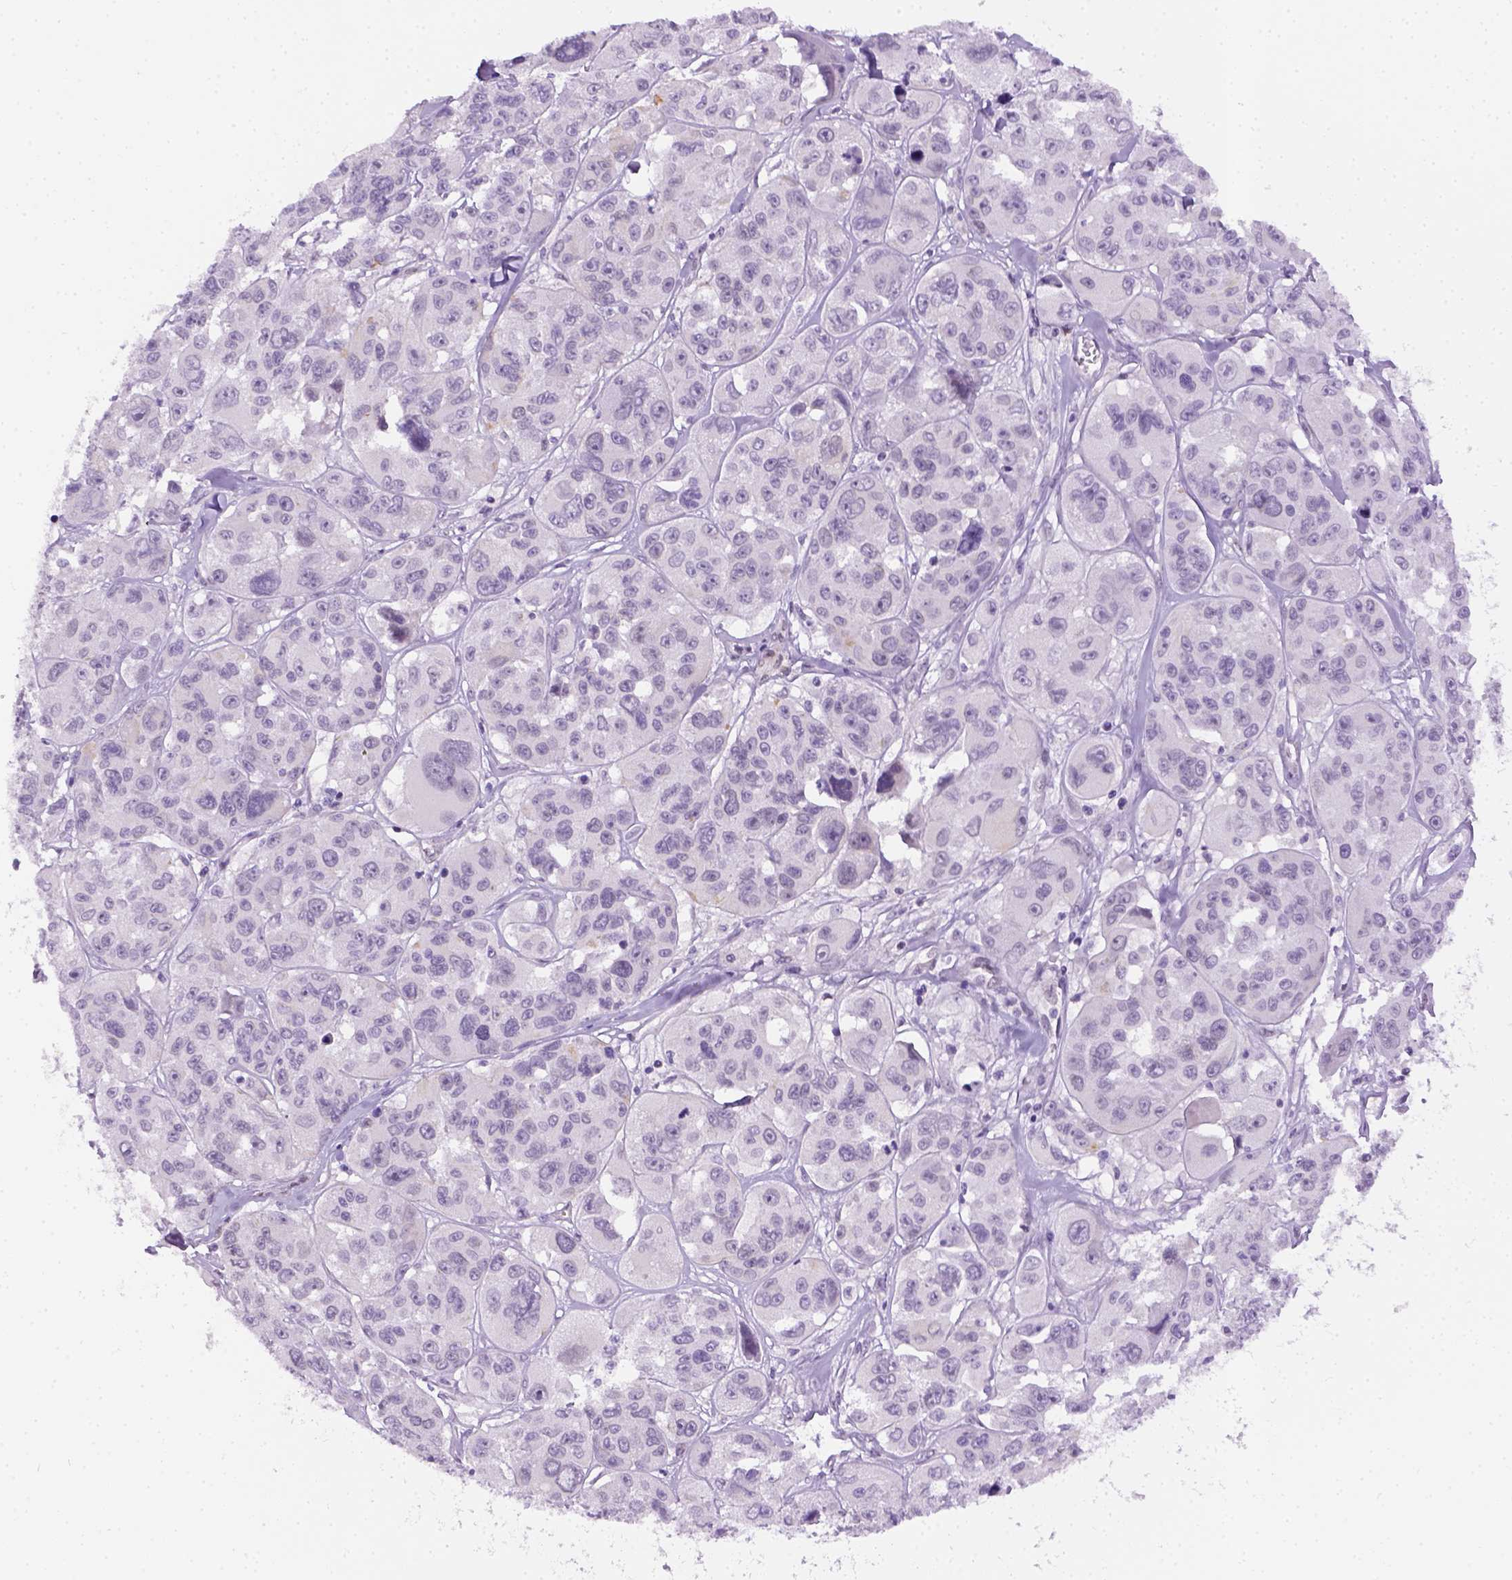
{"staining": {"intensity": "negative", "quantity": "none", "location": "none"}, "tissue": "melanoma", "cell_type": "Tumor cells", "image_type": "cancer", "snomed": [{"axis": "morphology", "description": "Malignant melanoma, NOS"}, {"axis": "topography", "description": "Skin"}], "caption": "Melanoma was stained to show a protein in brown. There is no significant expression in tumor cells.", "gene": "FAM184B", "patient": {"sex": "female", "age": 66}}